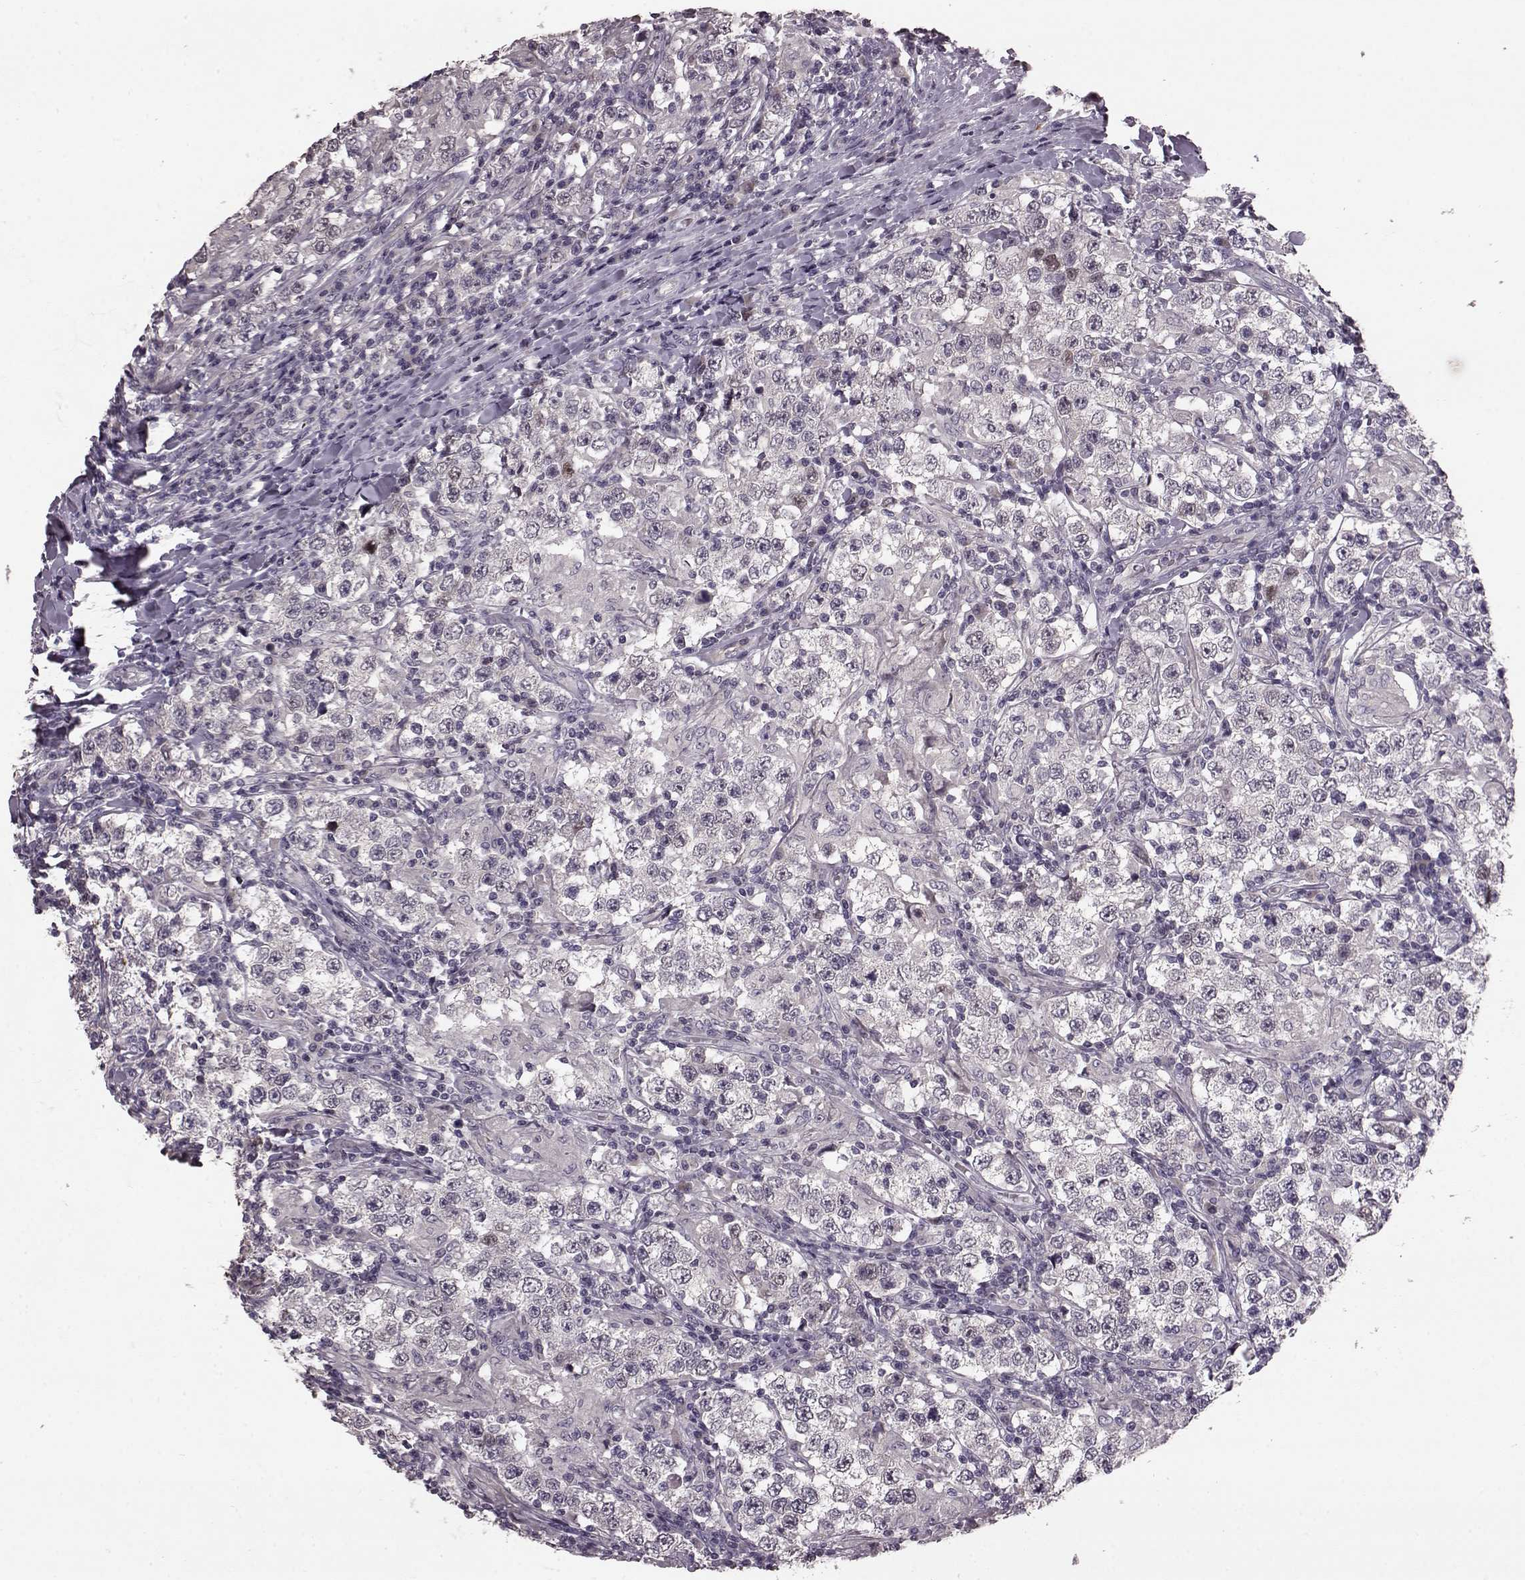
{"staining": {"intensity": "negative", "quantity": "none", "location": "none"}, "tissue": "testis cancer", "cell_type": "Tumor cells", "image_type": "cancer", "snomed": [{"axis": "morphology", "description": "Seminoma, NOS"}, {"axis": "morphology", "description": "Carcinoma, Embryonal, NOS"}, {"axis": "topography", "description": "Testis"}], "caption": "Photomicrograph shows no protein expression in tumor cells of testis seminoma tissue. Nuclei are stained in blue.", "gene": "SLC52A3", "patient": {"sex": "male", "age": 41}}